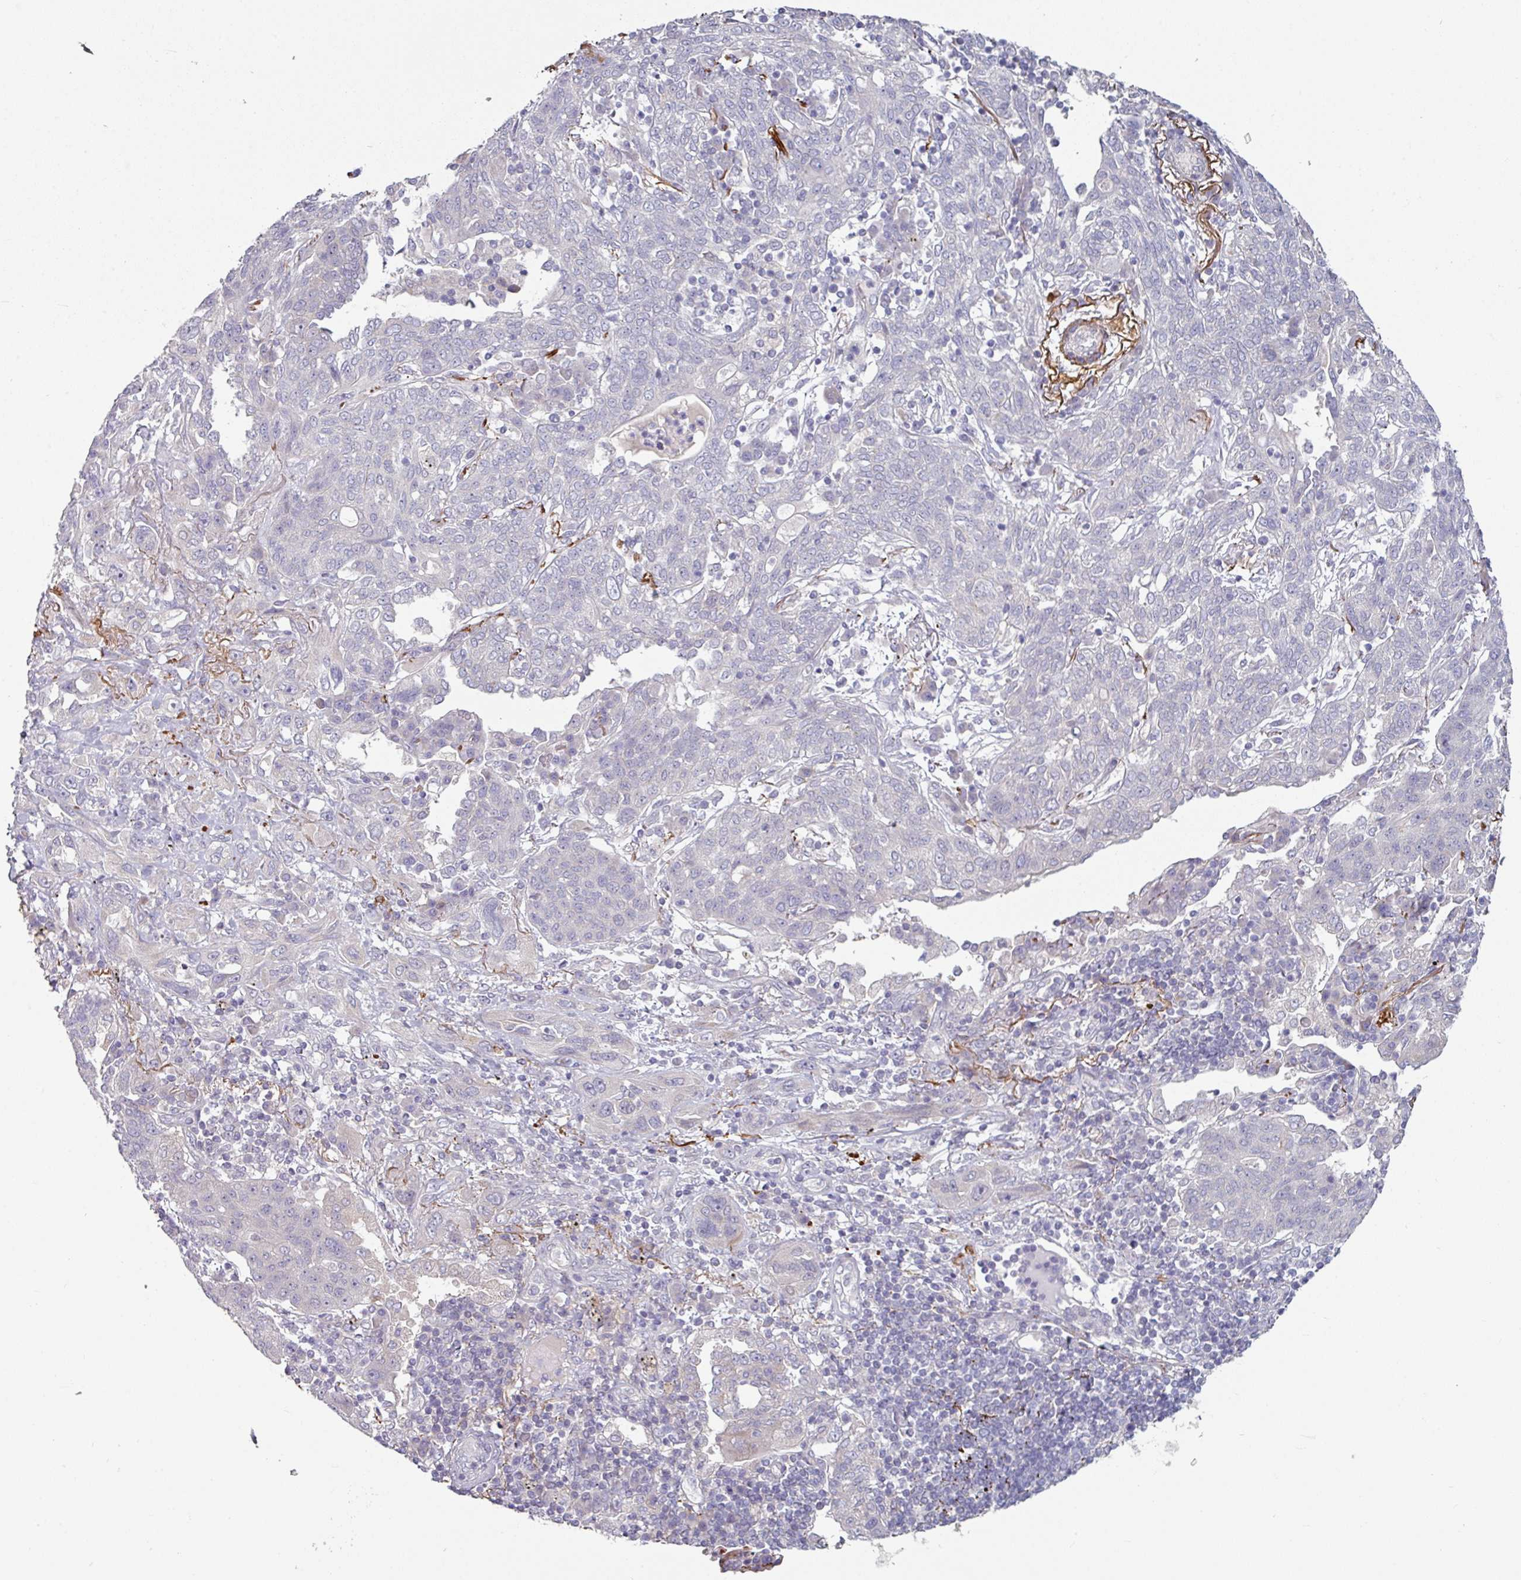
{"staining": {"intensity": "negative", "quantity": "none", "location": "none"}, "tissue": "lung cancer", "cell_type": "Tumor cells", "image_type": "cancer", "snomed": [{"axis": "morphology", "description": "Squamous cell carcinoma, NOS"}, {"axis": "topography", "description": "Lung"}], "caption": "Human squamous cell carcinoma (lung) stained for a protein using immunohistochemistry (IHC) reveals no expression in tumor cells.", "gene": "MTMR14", "patient": {"sex": "female", "age": 70}}